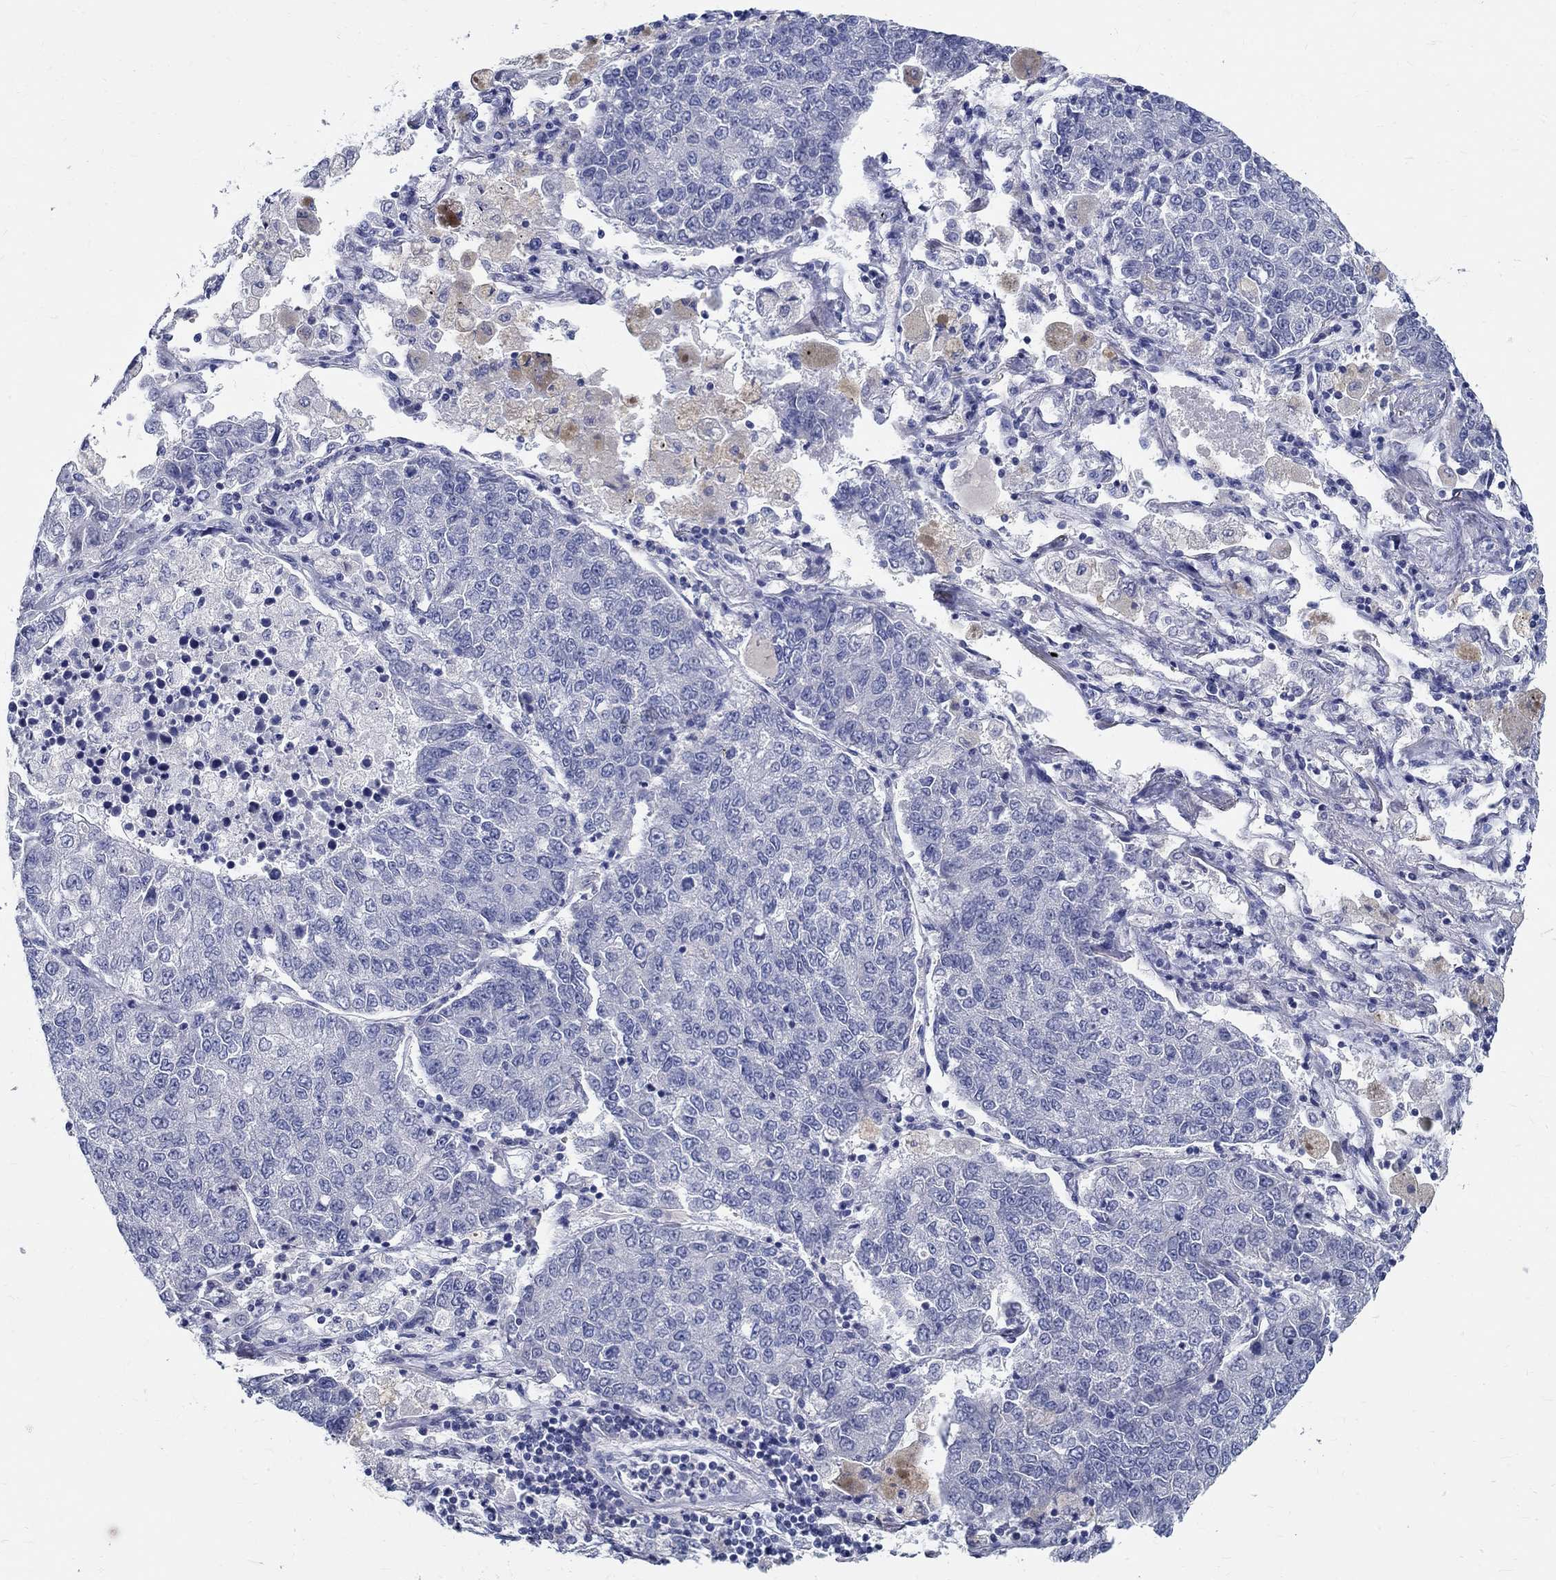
{"staining": {"intensity": "negative", "quantity": "none", "location": "none"}, "tissue": "lung cancer", "cell_type": "Tumor cells", "image_type": "cancer", "snomed": [{"axis": "morphology", "description": "Adenocarcinoma, NOS"}, {"axis": "topography", "description": "Lung"}], "caption": "The micrograph reveals no significant staining in tumor cells of lung cancer.", "gene": "CETN1", "patient": {"sex": "male", "age": 49}}